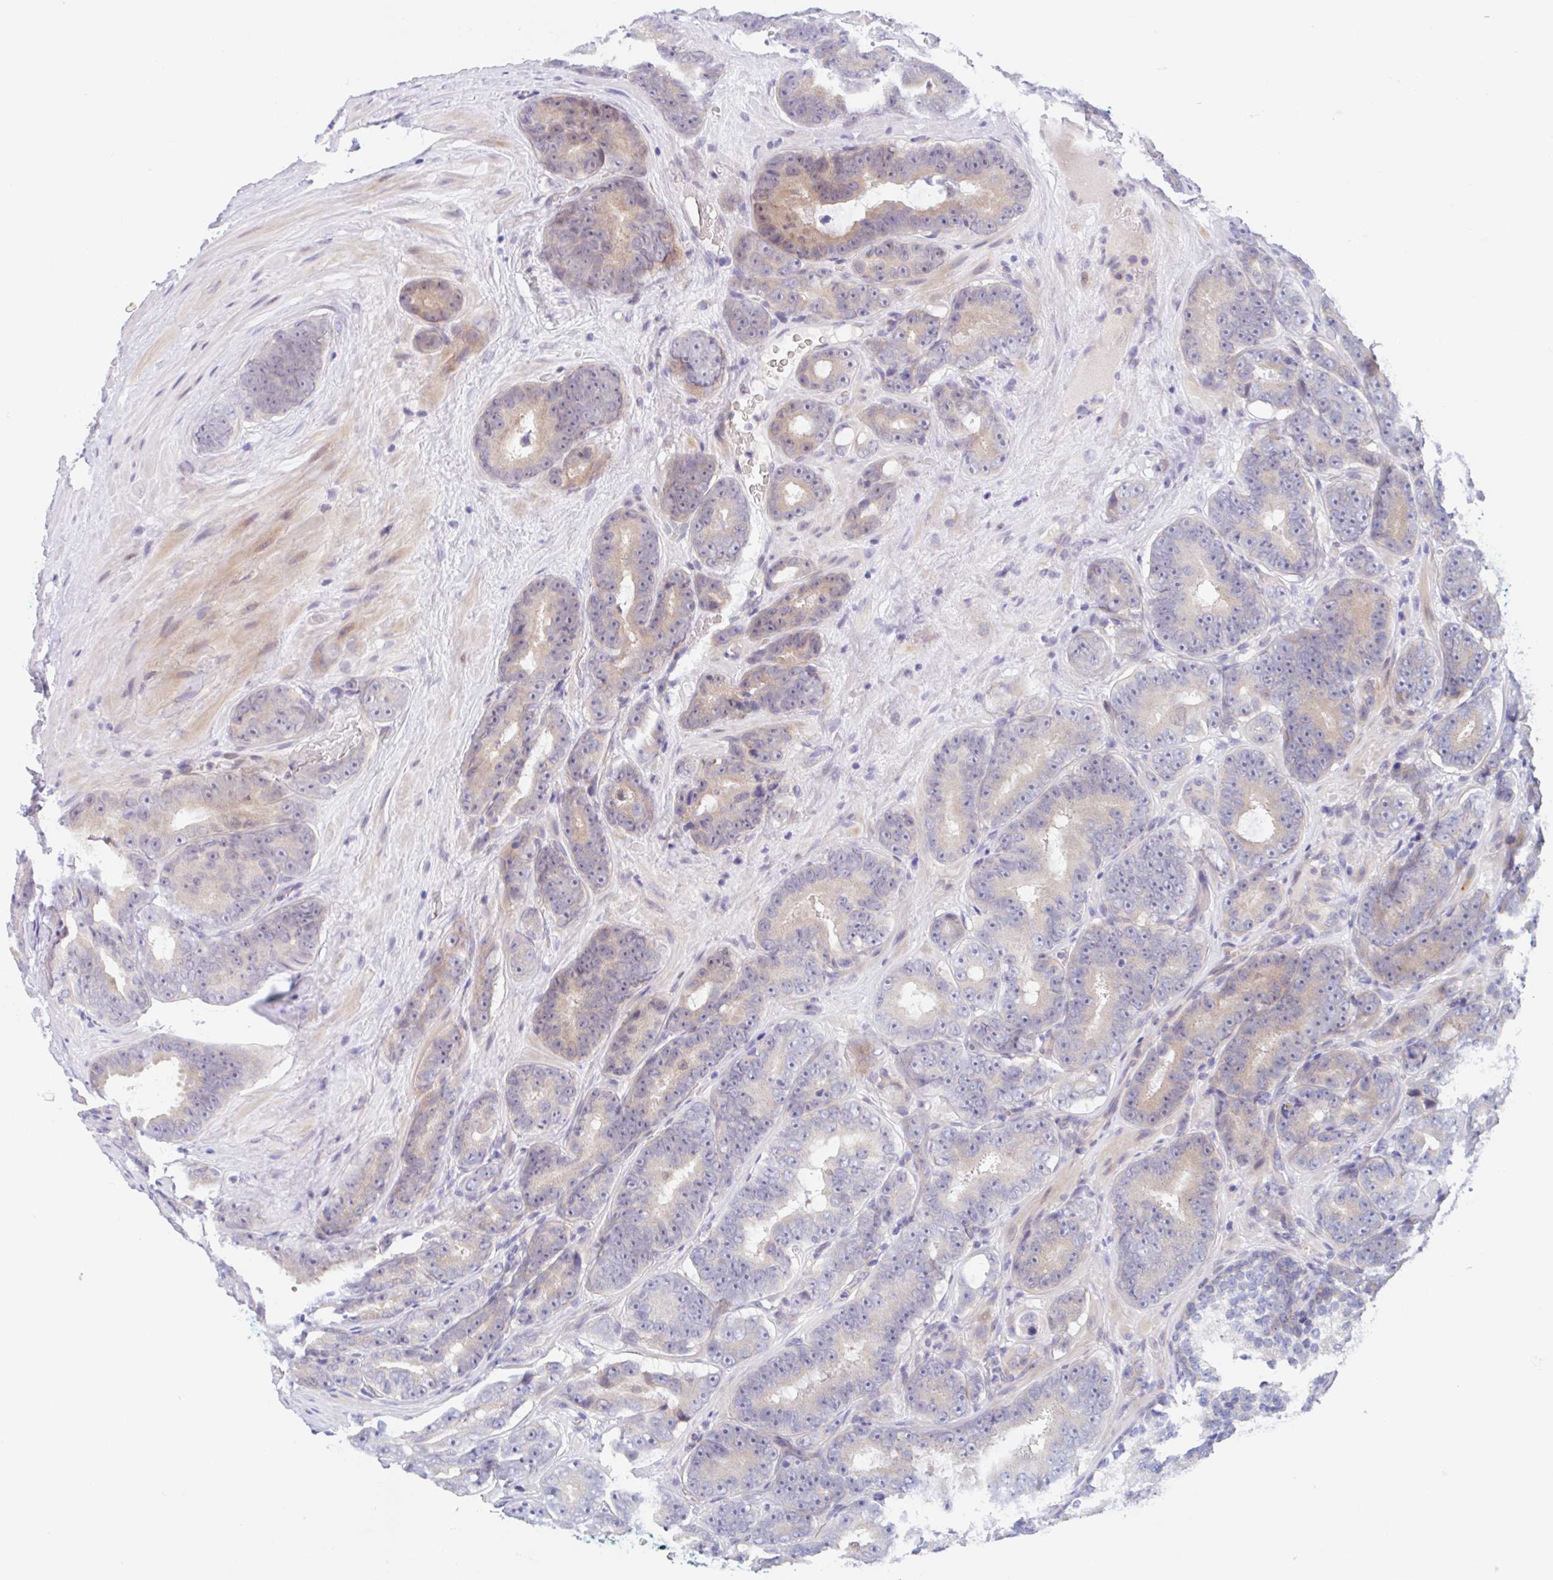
{"staining": {"intensity": "weak", "quantity": "25%-75%", "location": "cytoplasmic/membranous"}, "tissue": "prostate cancer", "cell_type": "Tumor cells", "image_type": "cancer", "snomed": [{"axis": "morphology", "description": "Adenocarcinoma, Low grade"}, {"axis": "topography", "description": "Prostate"}], "caption": "About 25%-75% of tumor cells in prostate adenocarcinoma (low-grade) show weak cytoplasmic/membranous protein staining as visualized by brown immunohistochemical staining.", "gene": "TMEM86A", "patient": {"sex": "male", "age": 62}}